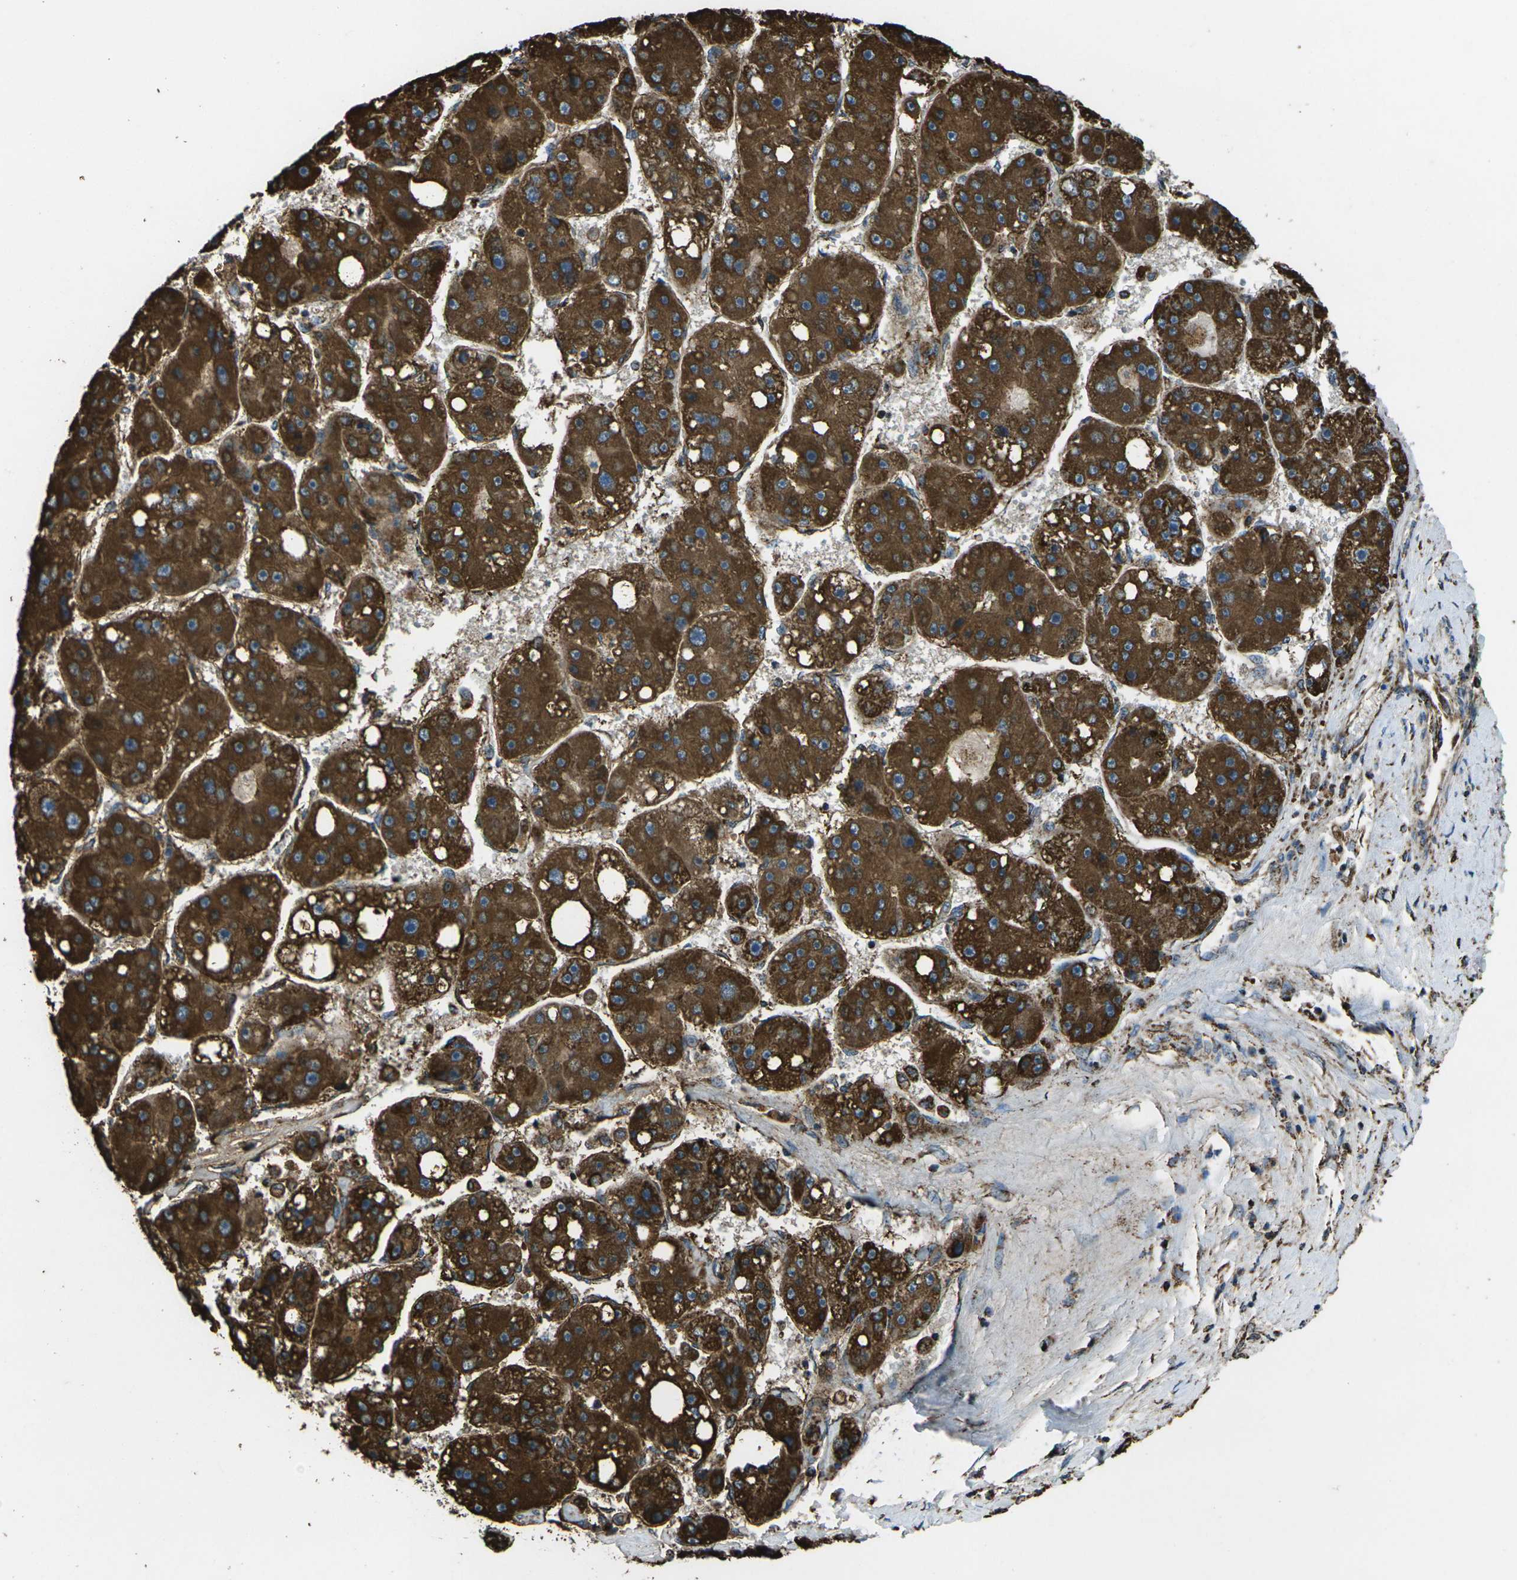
{"staining": {"intensity": "strong", "quantity": ">75%", "location": "cytoplasmic/membranous"}, "tissue": "liver cancer", "cell_type": "Tumor cells", "image_type": "cancer", "snomed": [{"axis": "morphology", "description": "Carcinoma, Hepatocellular, NOS"}, {"axis": "topography", "description": "Liver"}], "caption": "Immunohistochemistry image of liver hepatocellular carcinoma stained for a protein (brown), which shows high levels of strong cytoplasmic/membranous expression in approximately >75% of tumor cells.", "gene": "KLHL5", "patient": {"sex": "female", "age": 61}}